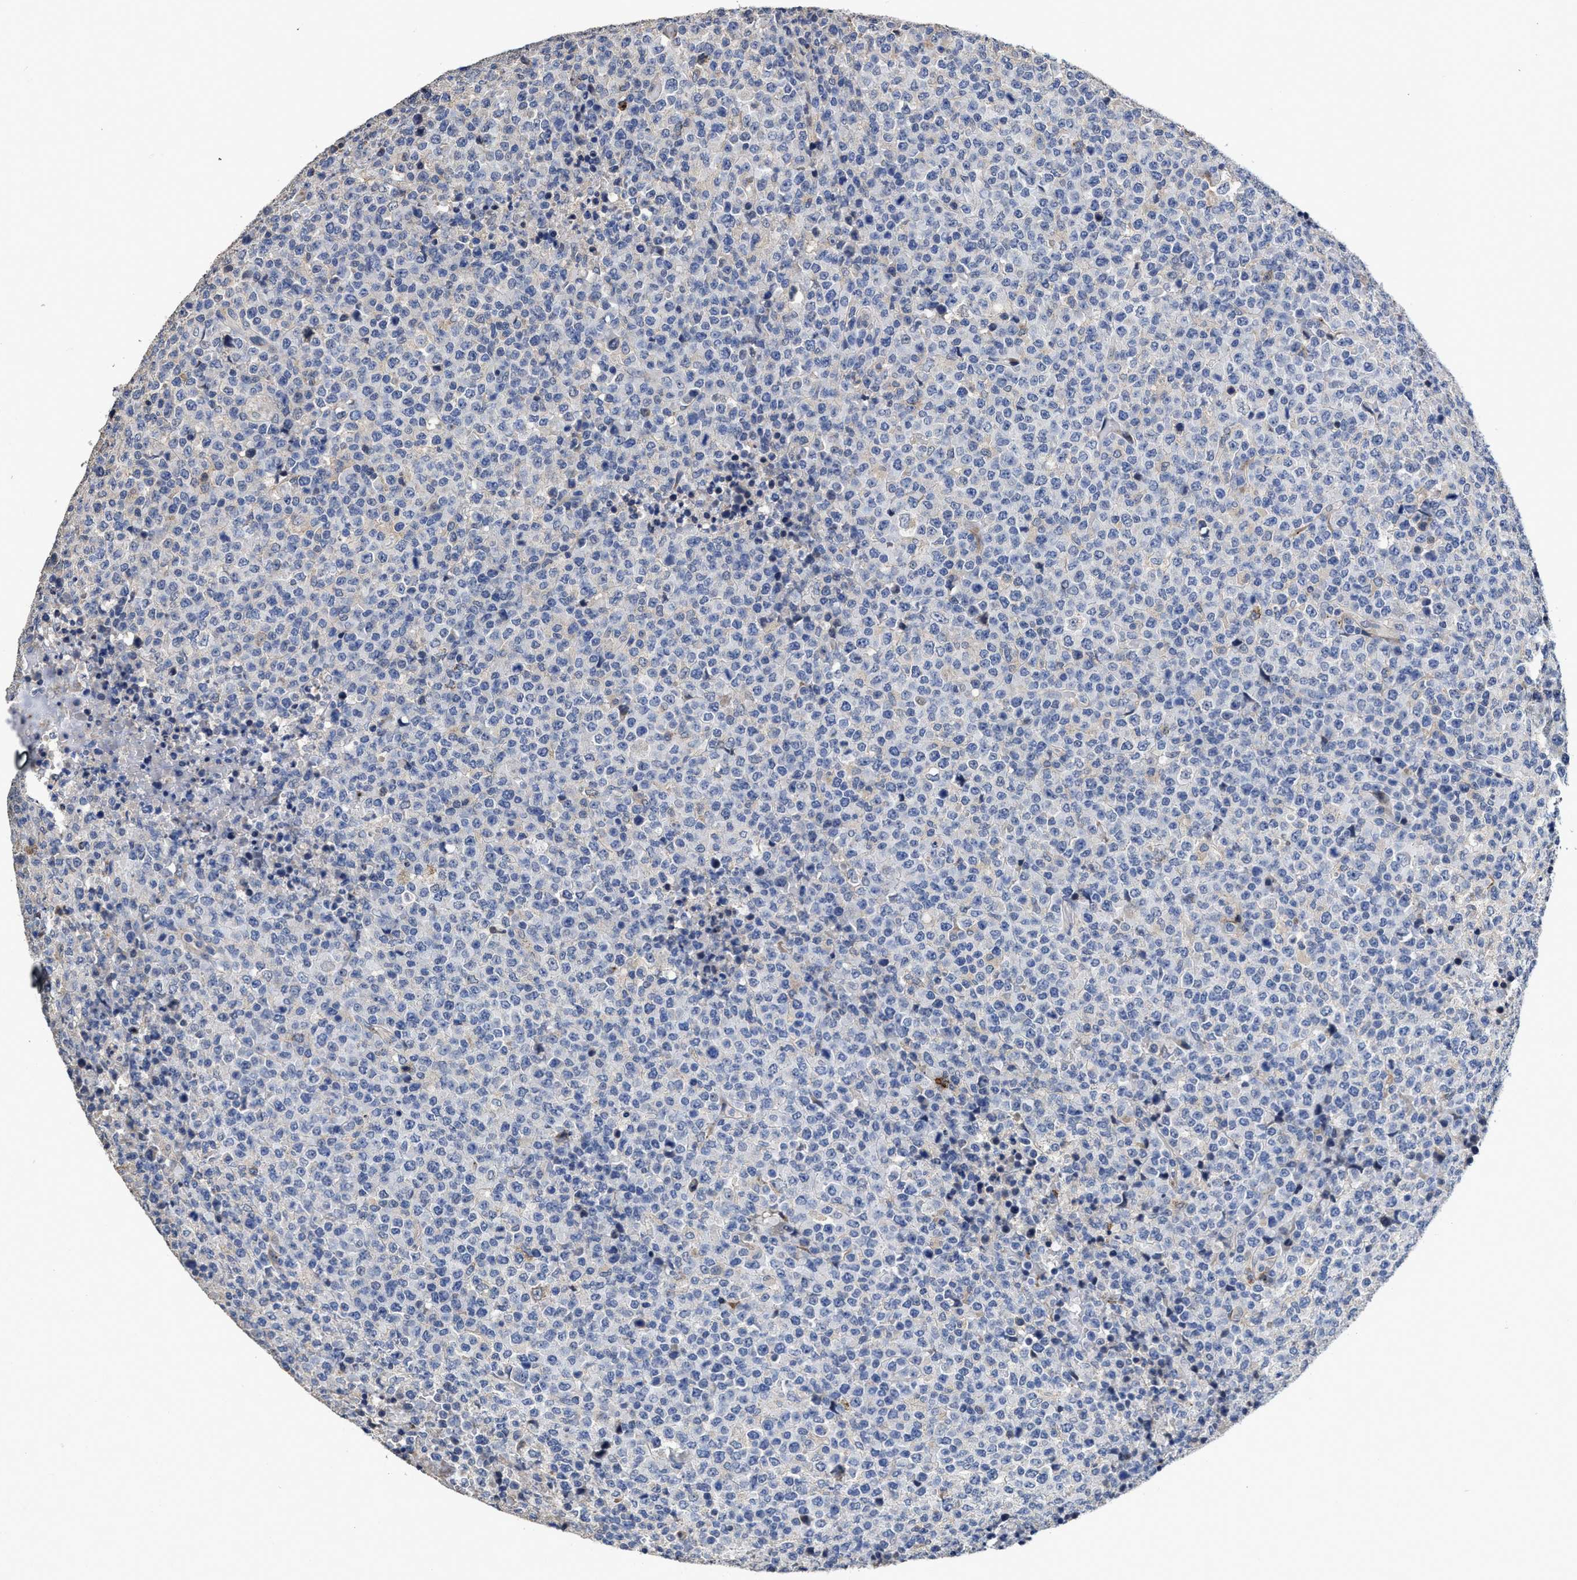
{"staining": {"intensity": "negative", "quantity": "none", "location": "none"}, "tissue": "lymphoma", "cell_type": "Tumor cells", "image_type": "cancer", "snomed": [{"axis": "morphology", "description": "Malignant lymphoma, non-Hodgkin's type, High grade"}, {"axis": "topography", "description": "Lymph node"}], "caption": "This is a photomicrograph of IHC staining of lymphoma, which shows no expression in tumor cells.", "gene": "ZFAT", "patient": {"sex": "male", "age": 13}}